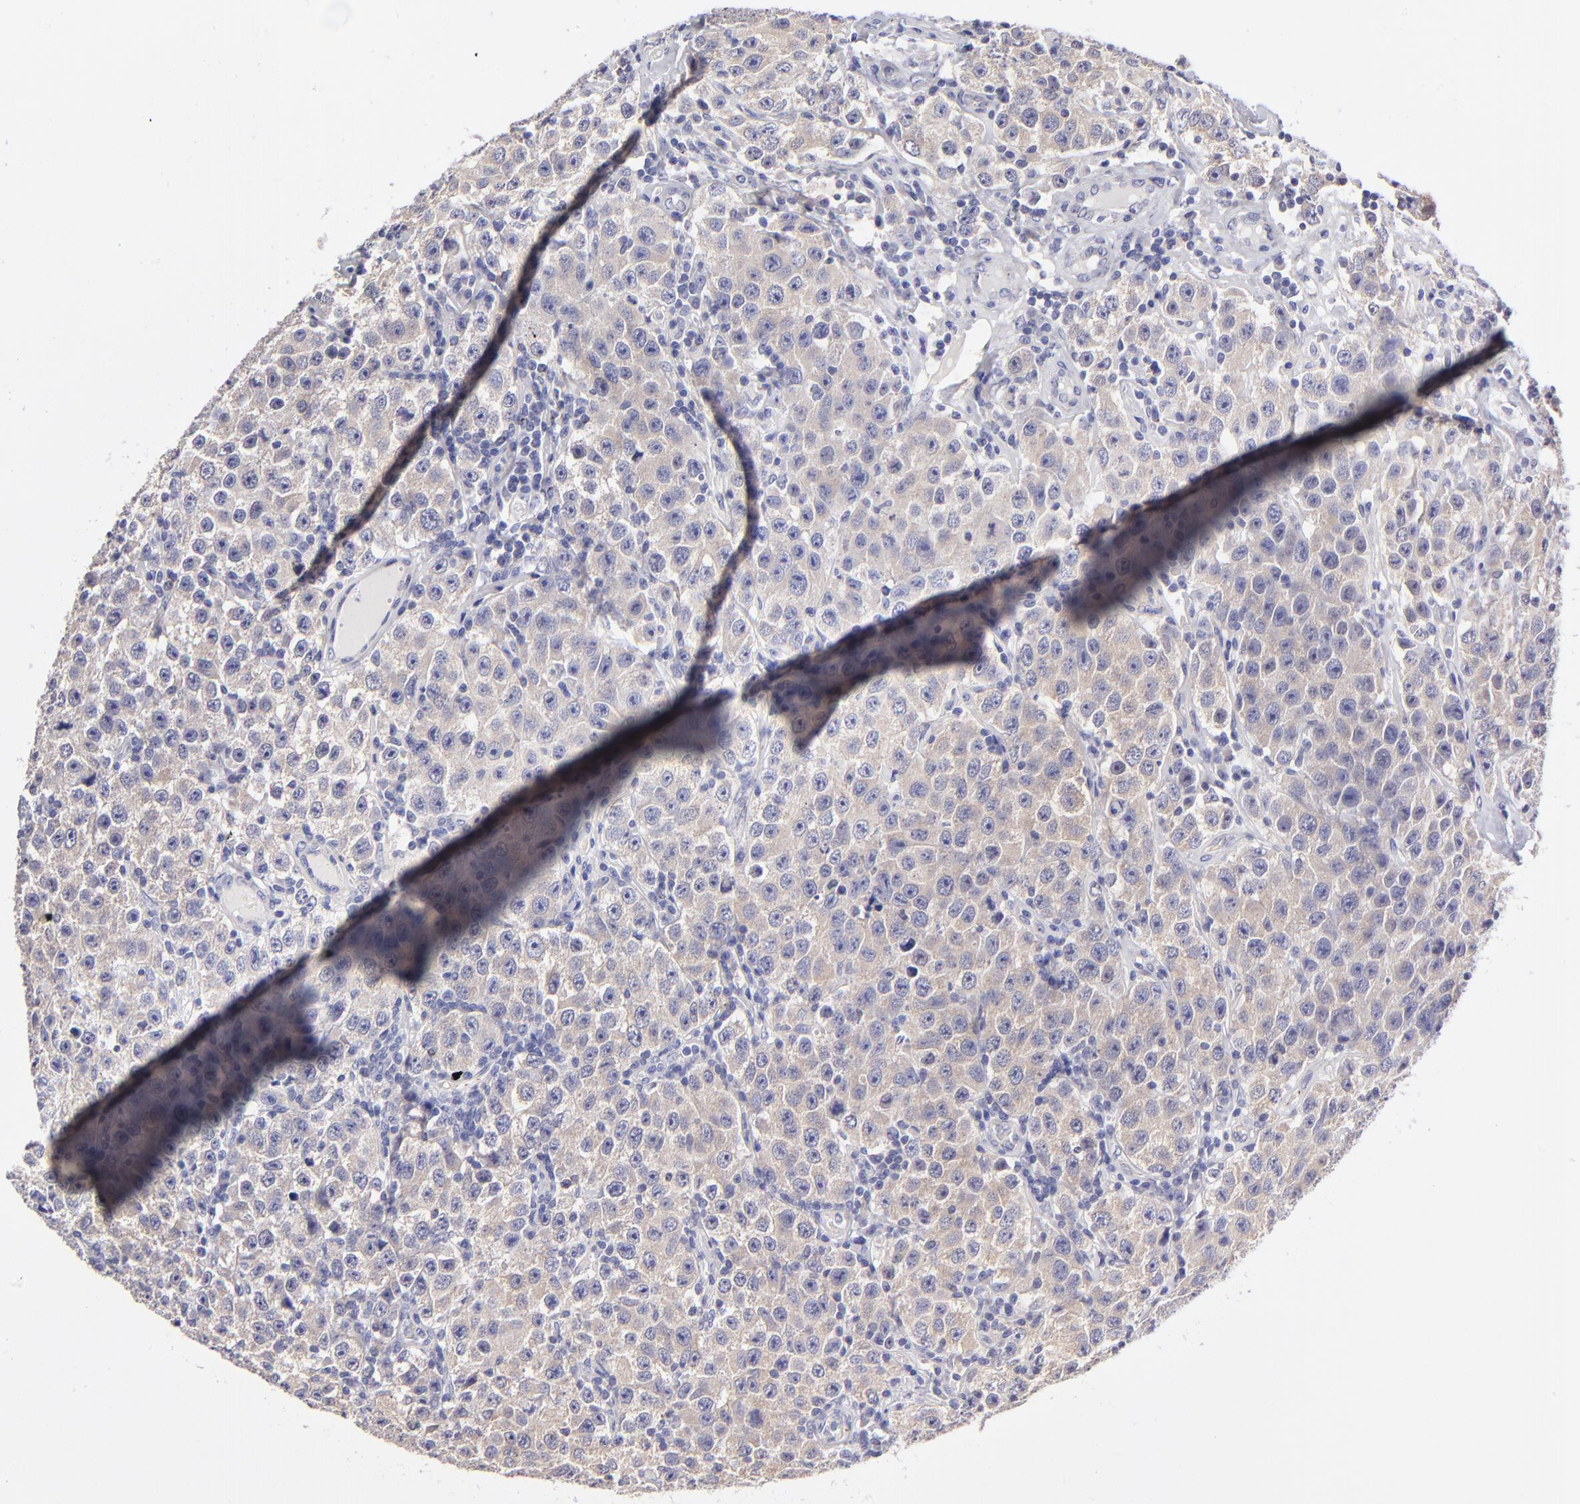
{"staining": {"intensity": "weak", "quantity": ">75%", "location": "cytoplasmic/membranous"}, "tissue": "testis cancer", "cell_type": "Tumor cells", "image_type": "cancer", "snomed": [{"axis": "morphology", "description": "Seminoma, NOS"}, {"axis": "topography", "description": "Testis"}], "caption": "Protein staining reveals weak cytoplasmic/membranous positivity in approximately >75% of tumor cells in testis cancer (seminoma).", "gene": "BTG2", "patient": {"sex": "male", "age": 52}}